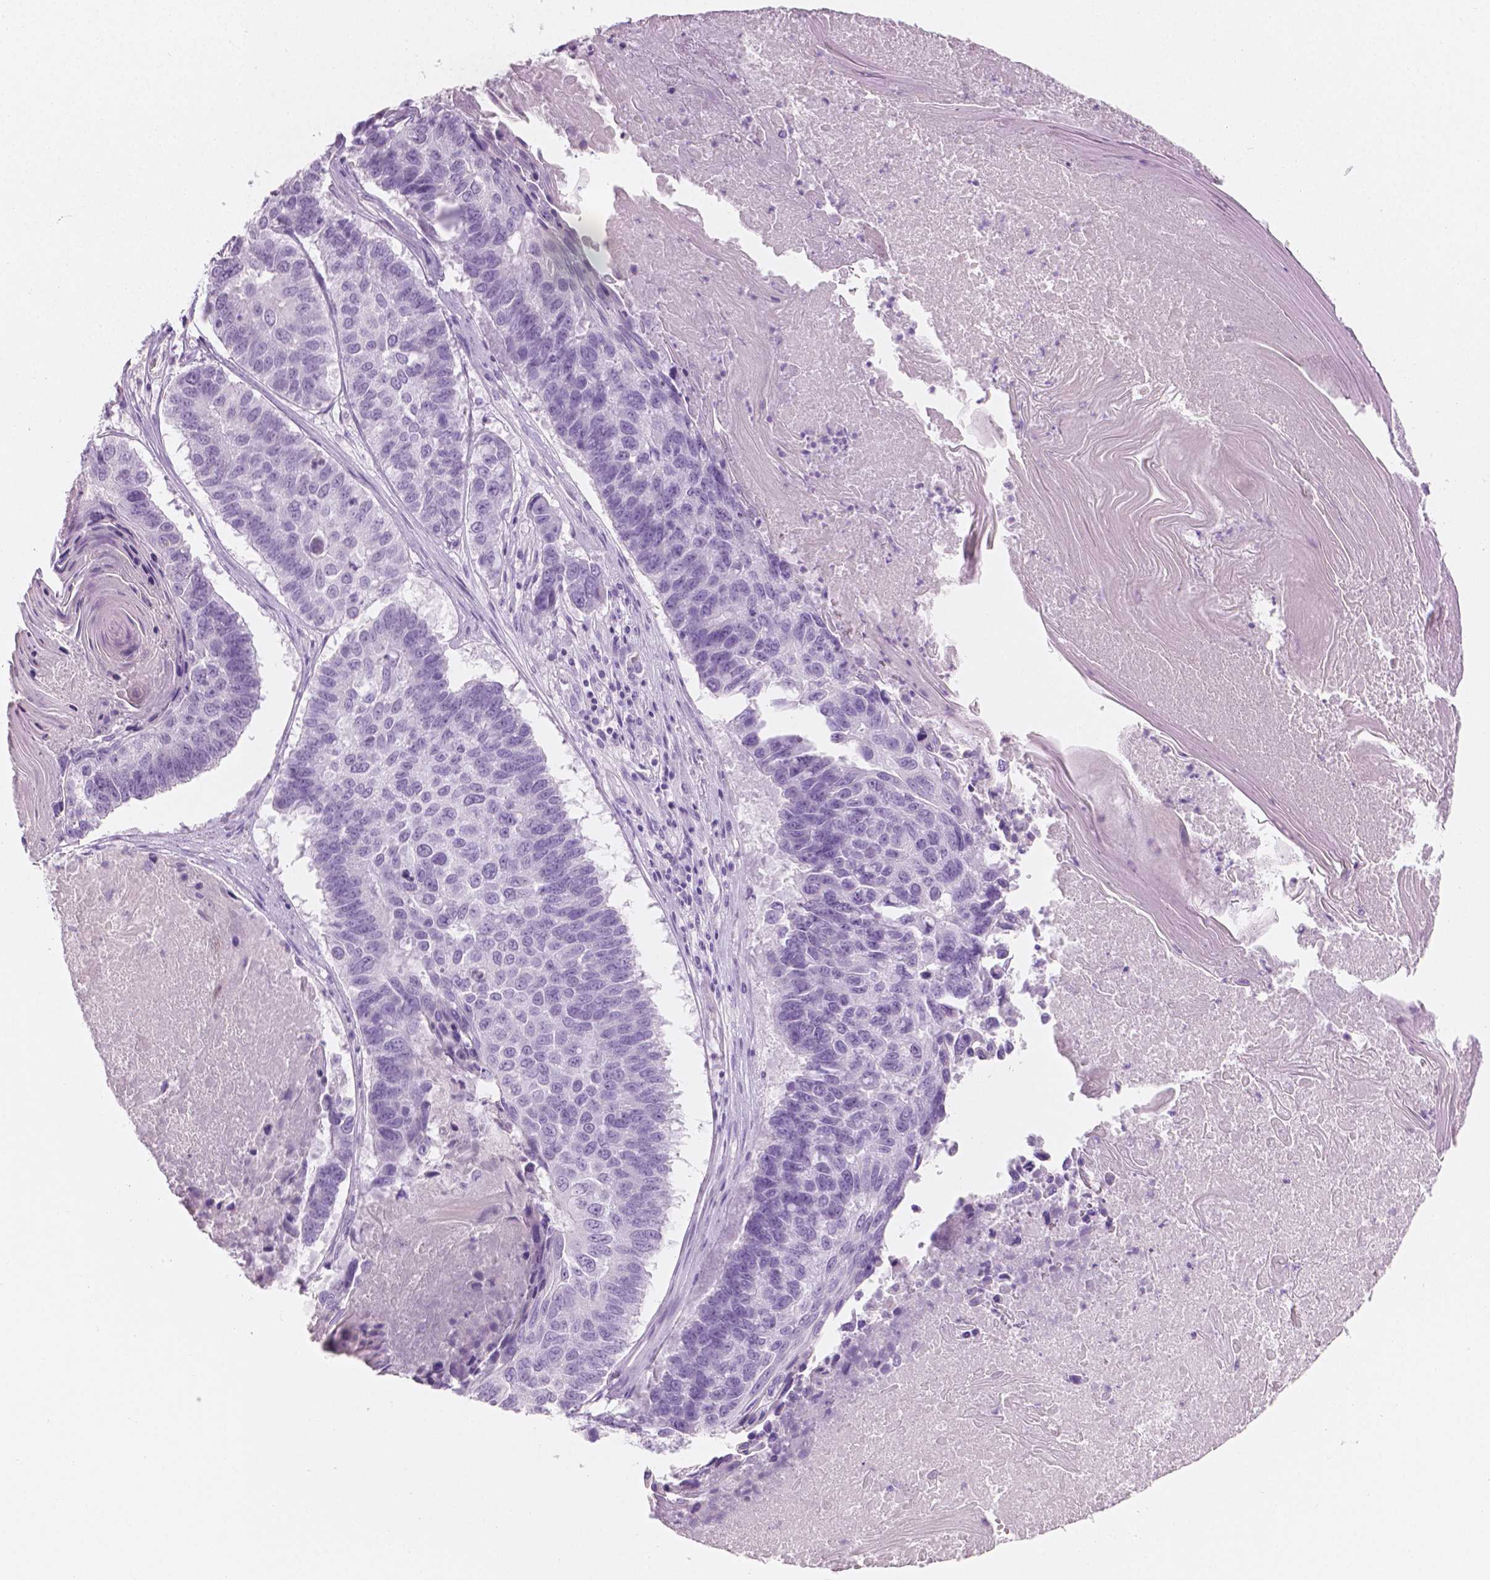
{"staining": {"intensity": "negative", "quantity": "none", "location": "none"}, "tissue": "lung cancer", "cell_type": "Tumor cells", "image_type": "cancer", "snomed": [{"axis": "morphology", "description": "Squamous cell carcinoma, NOS"}, {"axis": "topography", "description": "Lung"}], "caption": "Immunohistochemistry of lung cancer displays no expression in tumor cells. (DAB (3,3'-diaminobenzidine) IHC with hematoxylin counter stain).", "gene": "PLIN4", "patient": {"sex": "male", "age": 73}}